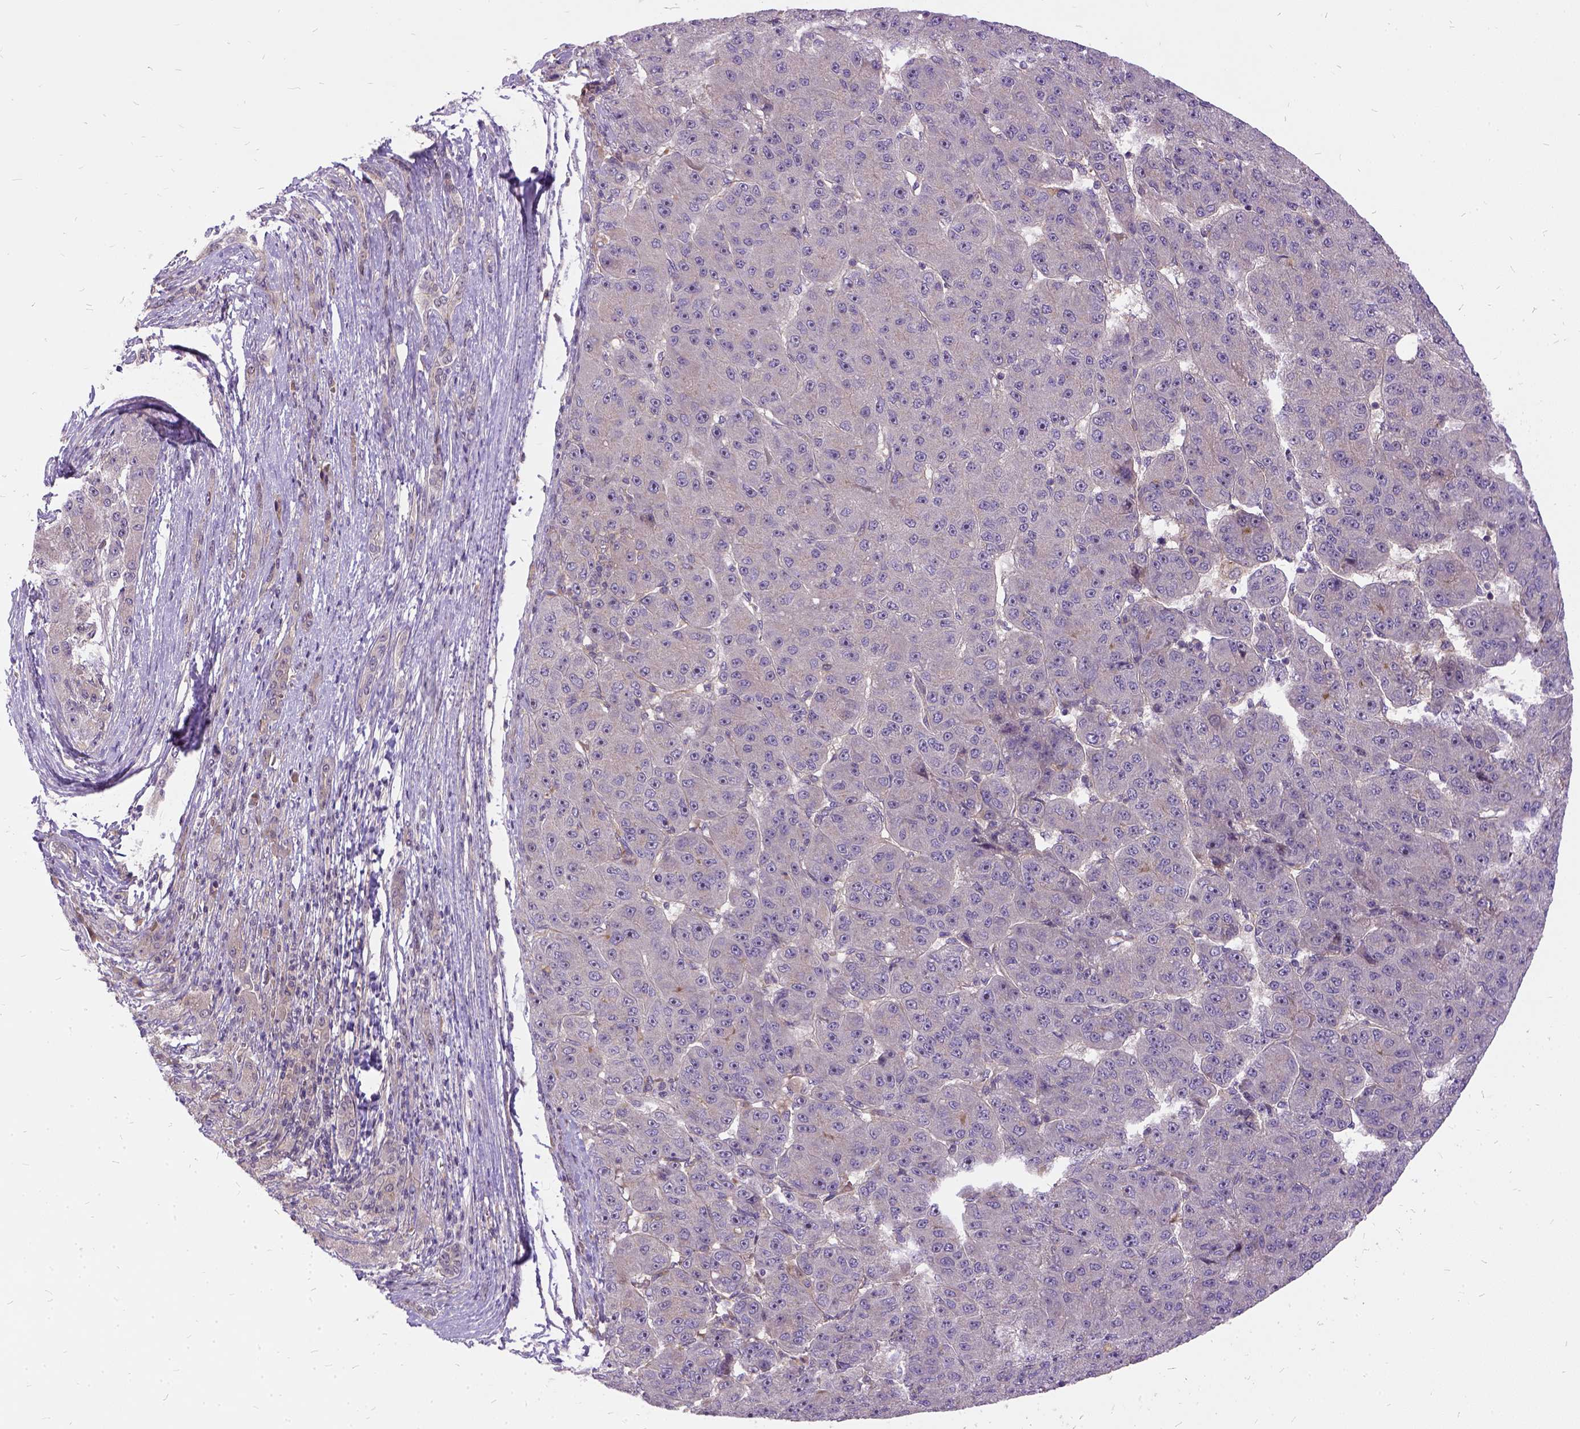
{"staining": {"intensity": "weak", "quantity": ">75%", "location": "cytoplasmic/membranous"}, "tissue": "liver cancer", "cell_type": "Tumor cells", "image_type": "cancer", "snomed": [{"axis": "morphology", "description": "Carcinoma, Hepatocellular, NOS"}, {"axis": "topography", "description": "Liver"}], "caption": "Immunohistochemical staining of liver cancer (hepatocellular carcinoma) reveals weak cytoplasmic/membranous protein staining in approximately >75% of tumor cells.", "gene": "ILRUN", "patient": {"sex": "male", "age": 67}}